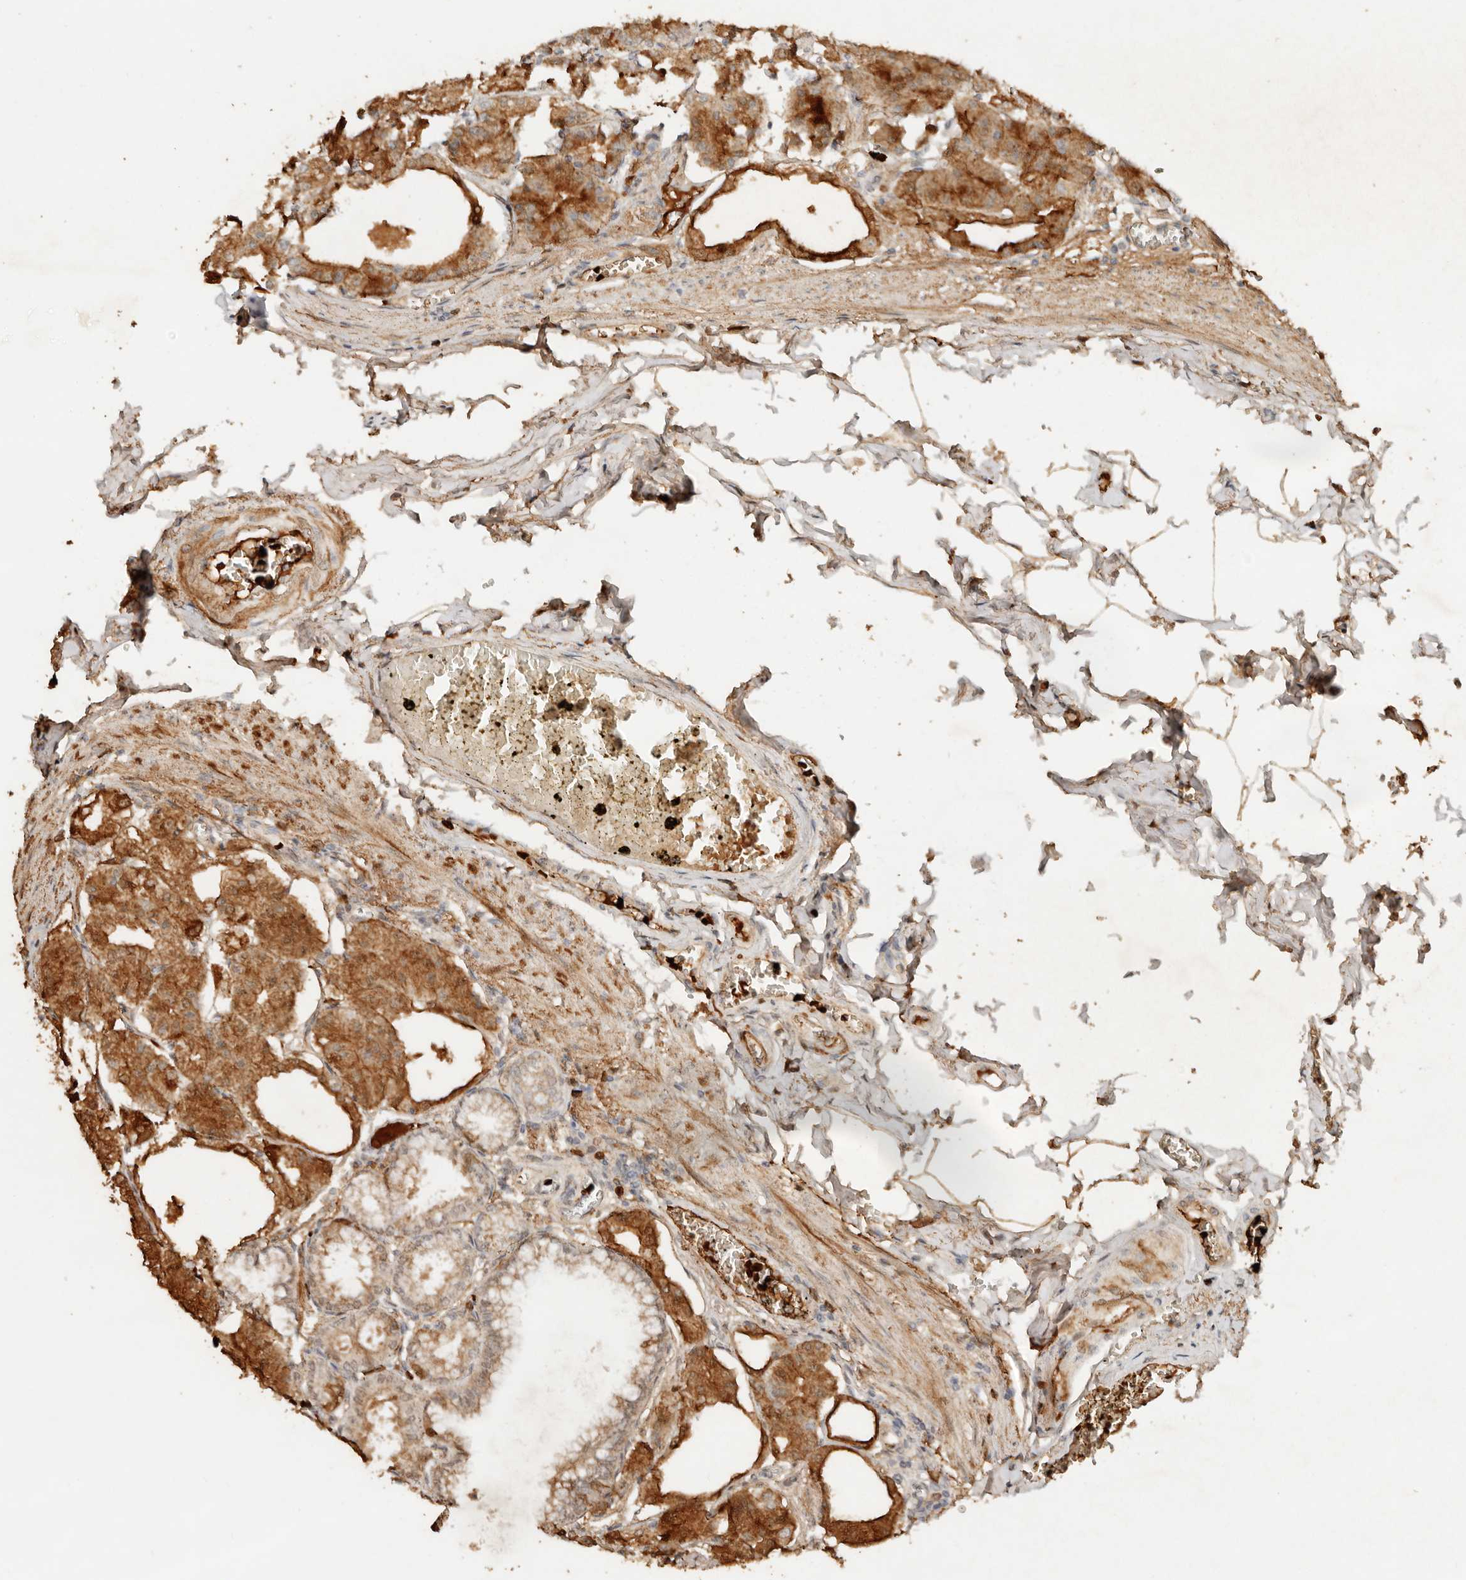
{"staining": {"intensity": "moderate", "quantity": ">75%", "location": "cytoplasmic/membranous,nuclear"}, "tissue": "stomach", "cell_type": "Glandular cells", "image_type": "normal", "snomed": [{"axis": "morphology", "description": "Normal tissue, NOS"}, {"axis": "topography", "description": "Stomach, lower"}], "caption": "The image reveals staining of unremarkable stomach, revealing moderate cytoplasmic/membranous,nuclear protein expression (brown color) within glandular cells.", "gene": "NPAS2", "patient": {"sex": "male", "age": 71}}